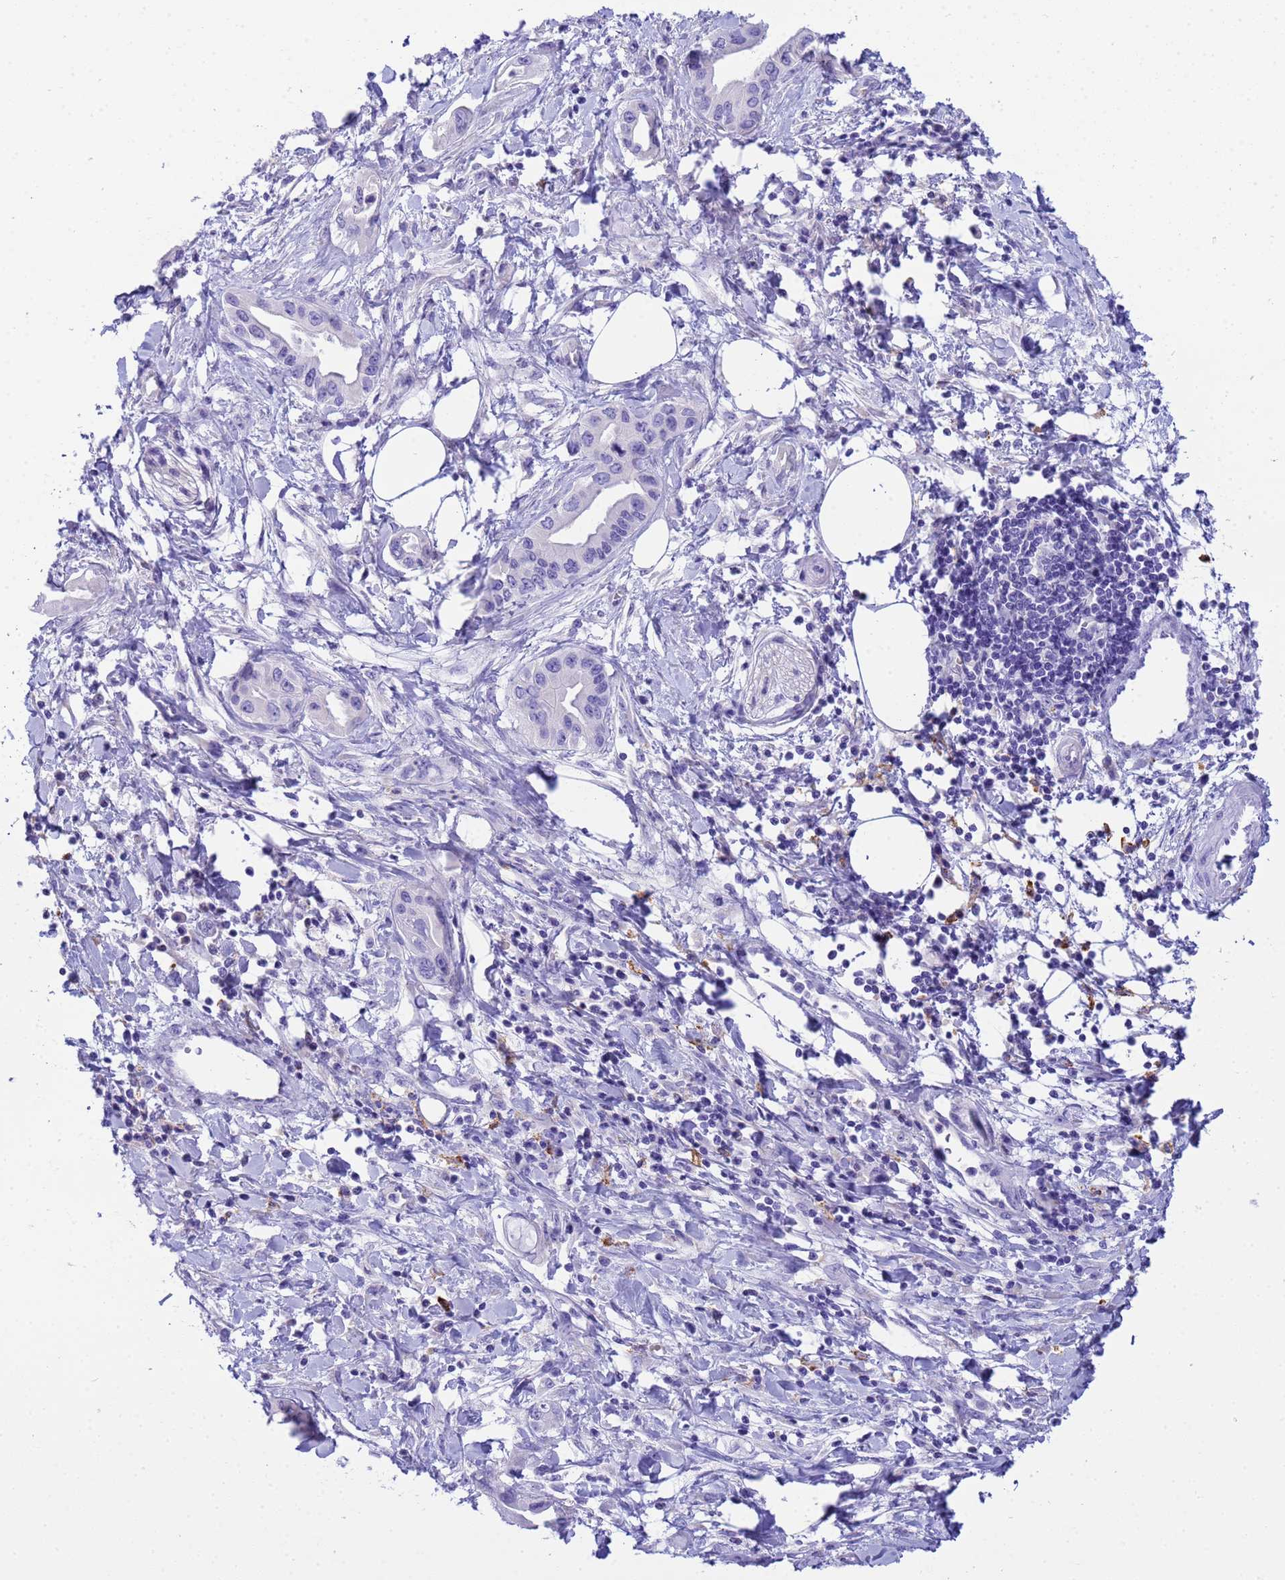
{"staining": {"intensity": "negative", "quantity": "none", "location": "none"}, "tissue": "pancreatic cancer", "cell_type": "Tumor cells", "image_type": "cancer", "snomed": [{"axis": "morphology", "description": "Adenocarcinoma, NOS"}, {"axis": "topography", "description": "Pancreas"}], "caption": "The immunohistochemistry histopathology image has no significant expression in tumor cells of pancreatic adenocarcinoma tissue.", "gene": "AQP12A", "patient": {"sex": "female", "age": 77}}